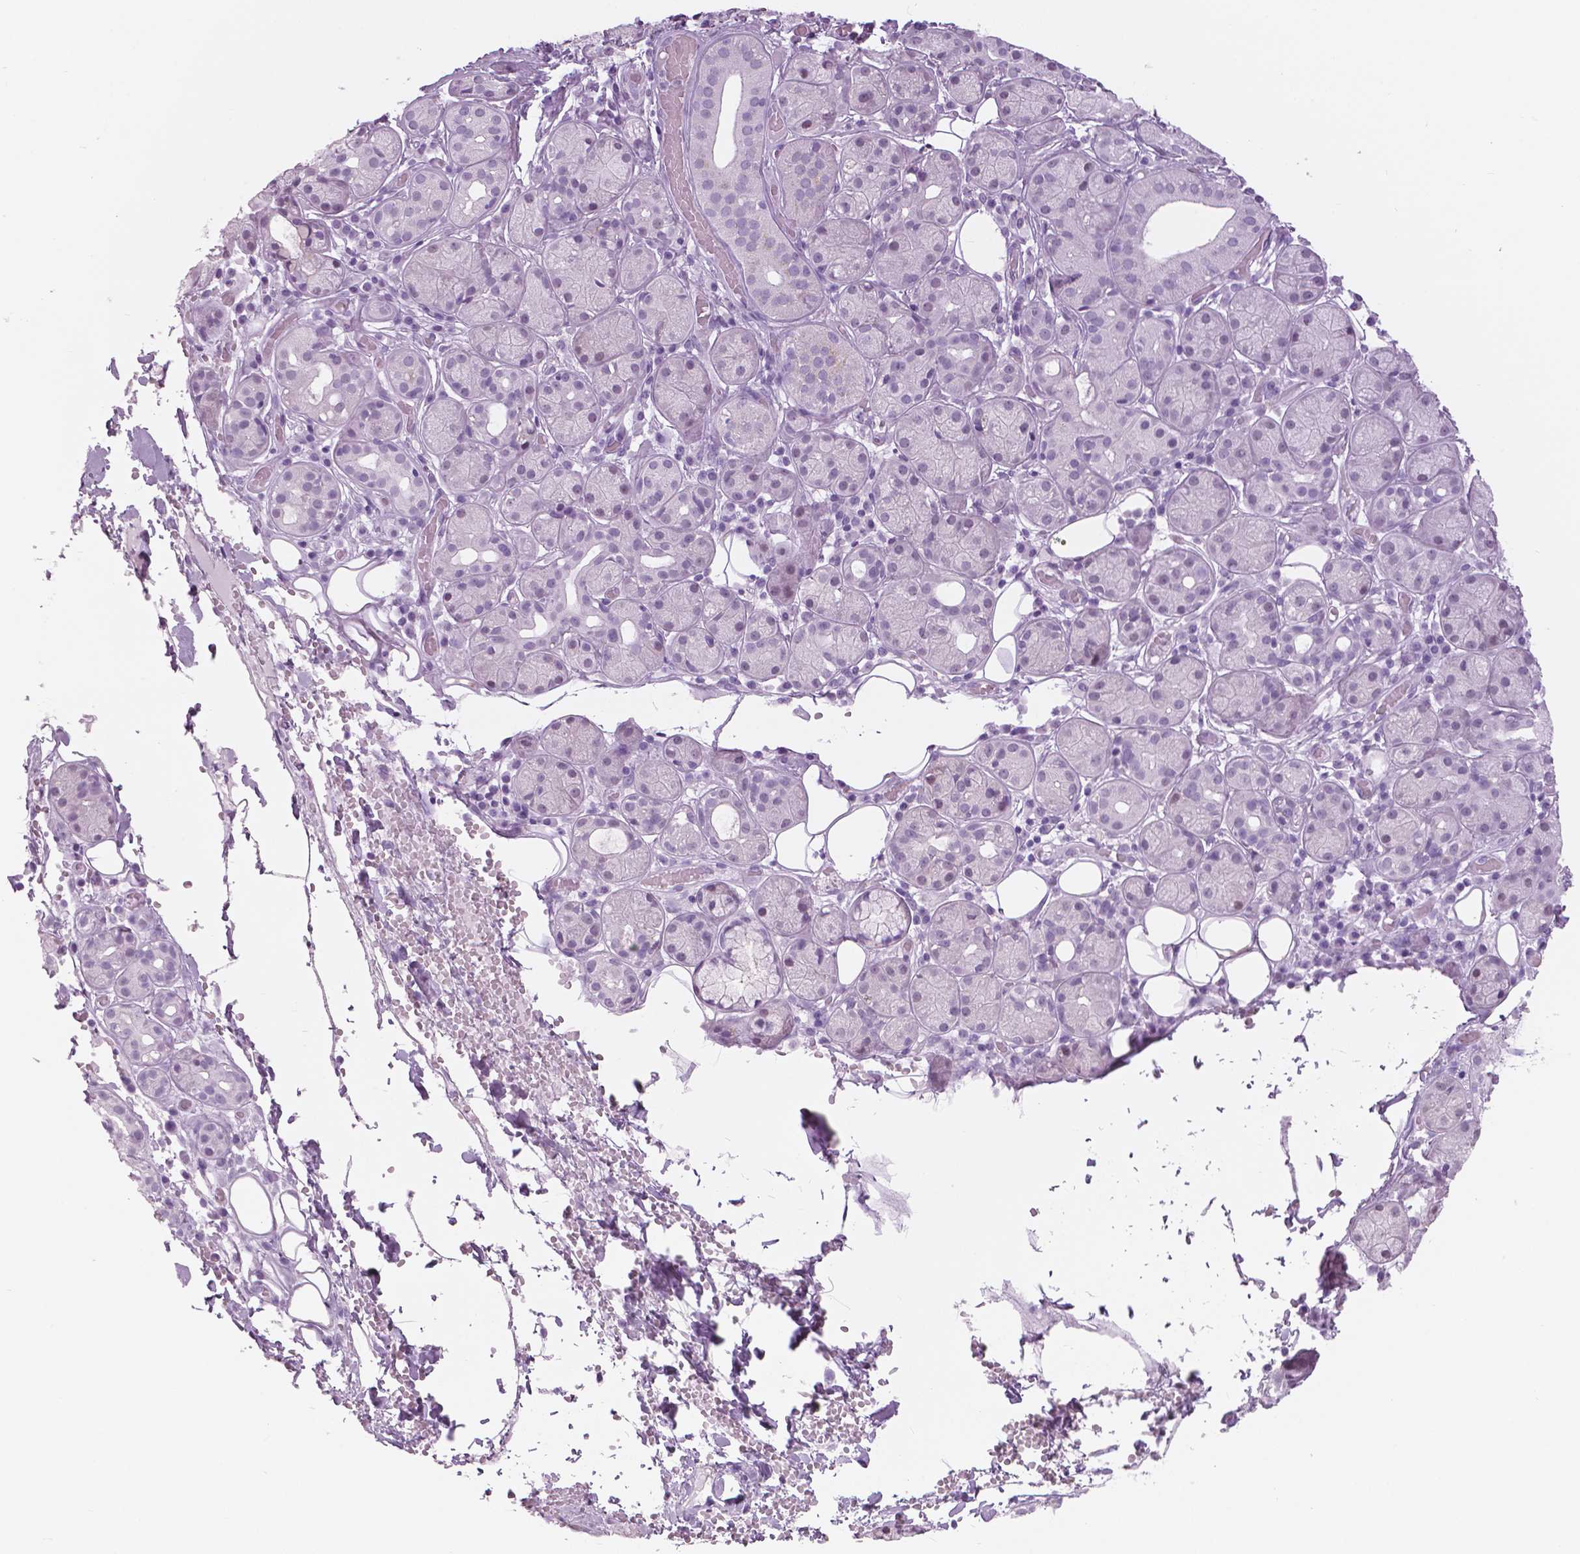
{"staining": {"intensity": "negative", "quantity": "none", "location": "none"}, "tissue": "salivary gland", "cell_type": "Glandular cells", "image_type": "normal", "snomed": [{"axis": "morphology", "description": "Normal tissue, NOS"}, {"axis": "topography", "description": "Salivary gland"}, {"axis": "topography", "description": "Peripheral nerve tissue"}], "caption": "The image shows no significant staining in glandular cells of salivary gland.", "gene": "SFTPD", "patient": {"sex": "male", "age": 71}}